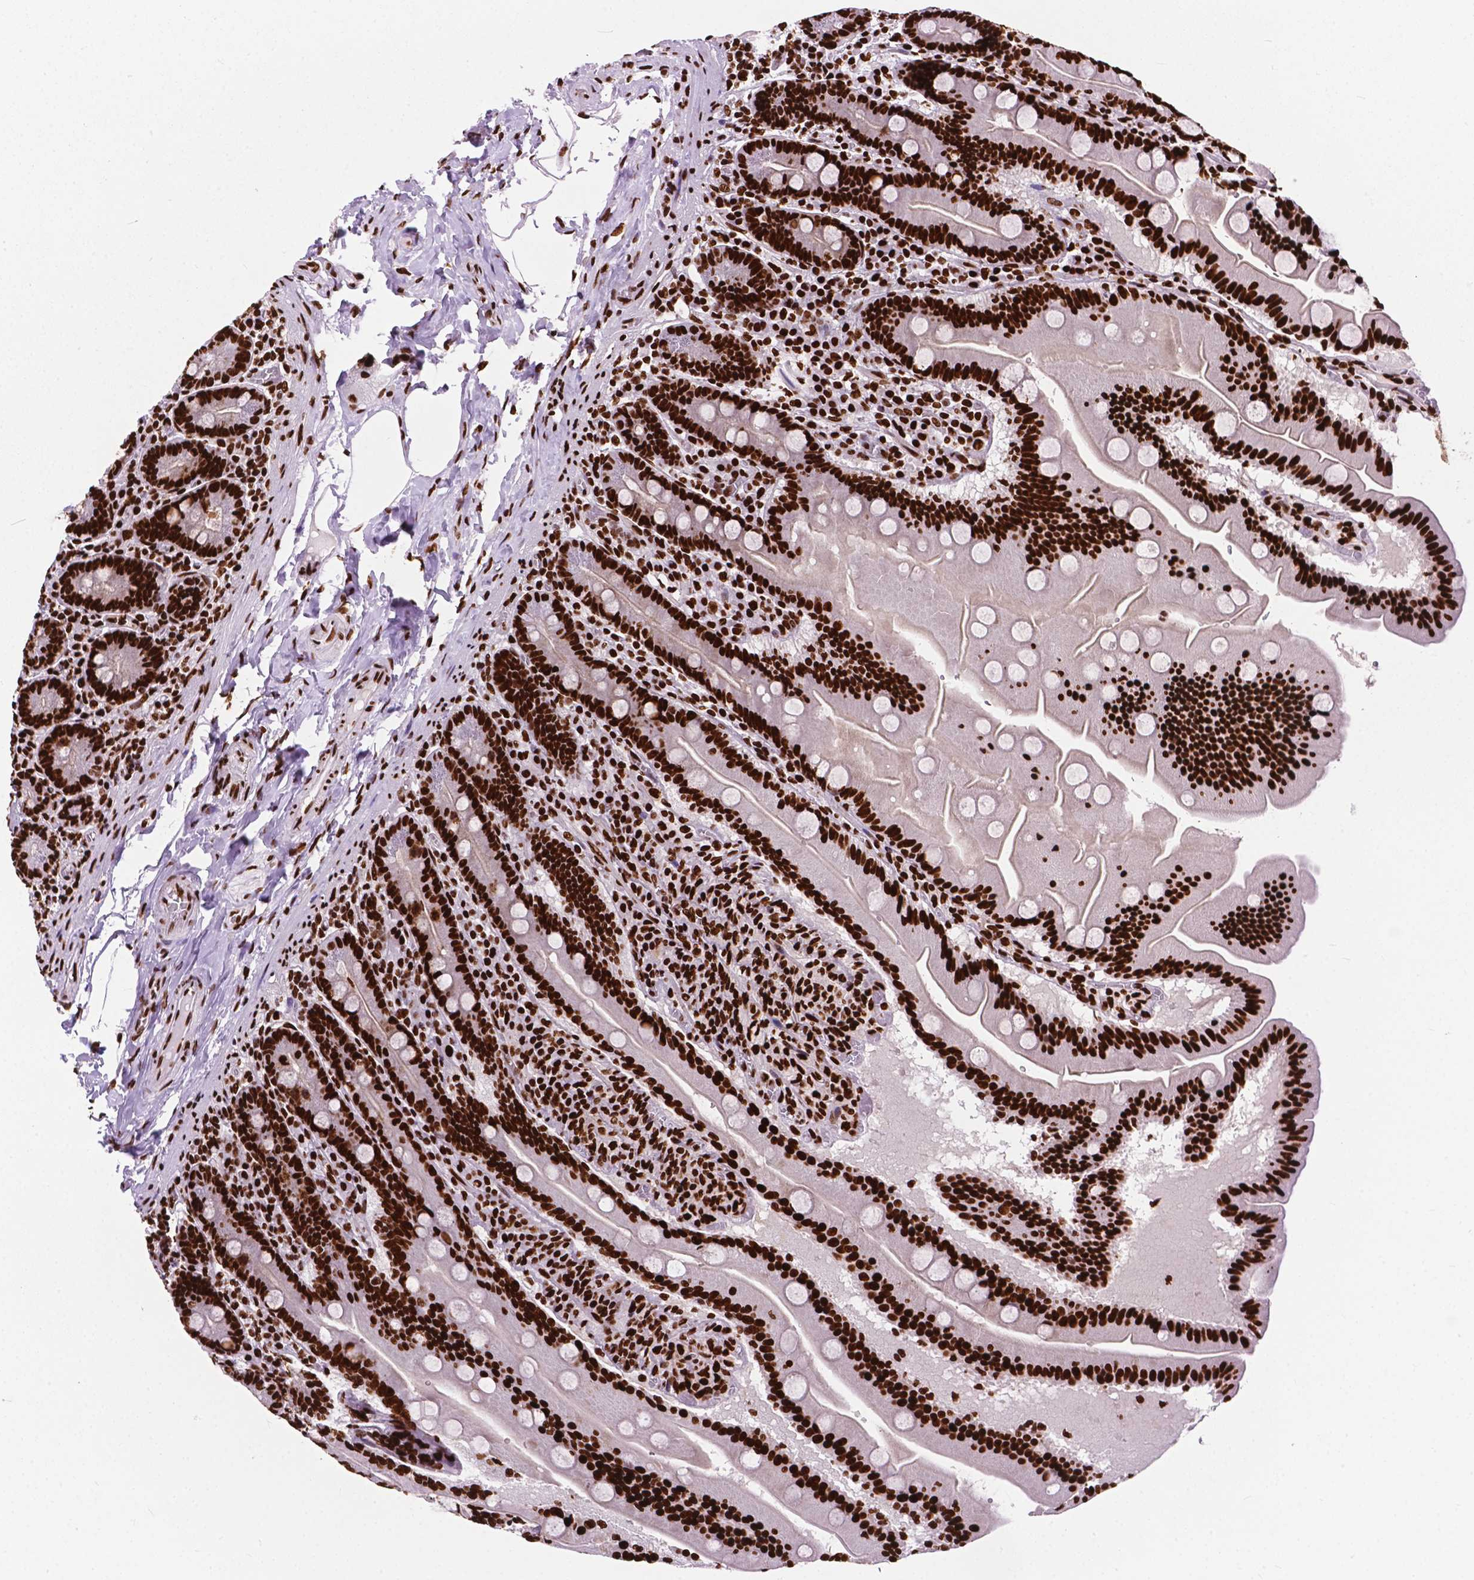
{"staining": {"intensity": "strong", "quantity": ">75%", "location": "nuclear"}, "tissue": "small intestine", "cell_type": "Glandular cells", "image_type": "normal", "snomed": [{"axis": "morphology", "description": "Normal tissue, NOS"}, {"axis": "topography", "description": "Small intestine"}], "caption": "Immunohistochemistry (IHC) (DAB (3,3'-diaminobenzidine)) staining of normal small intestine demonstrates strong nuclear protein staining in approximately >75% of glandular cells. Nuclei are stained in blue.", "gene": "SMIM5", "patient": {"sex": "male", "age": 37}}